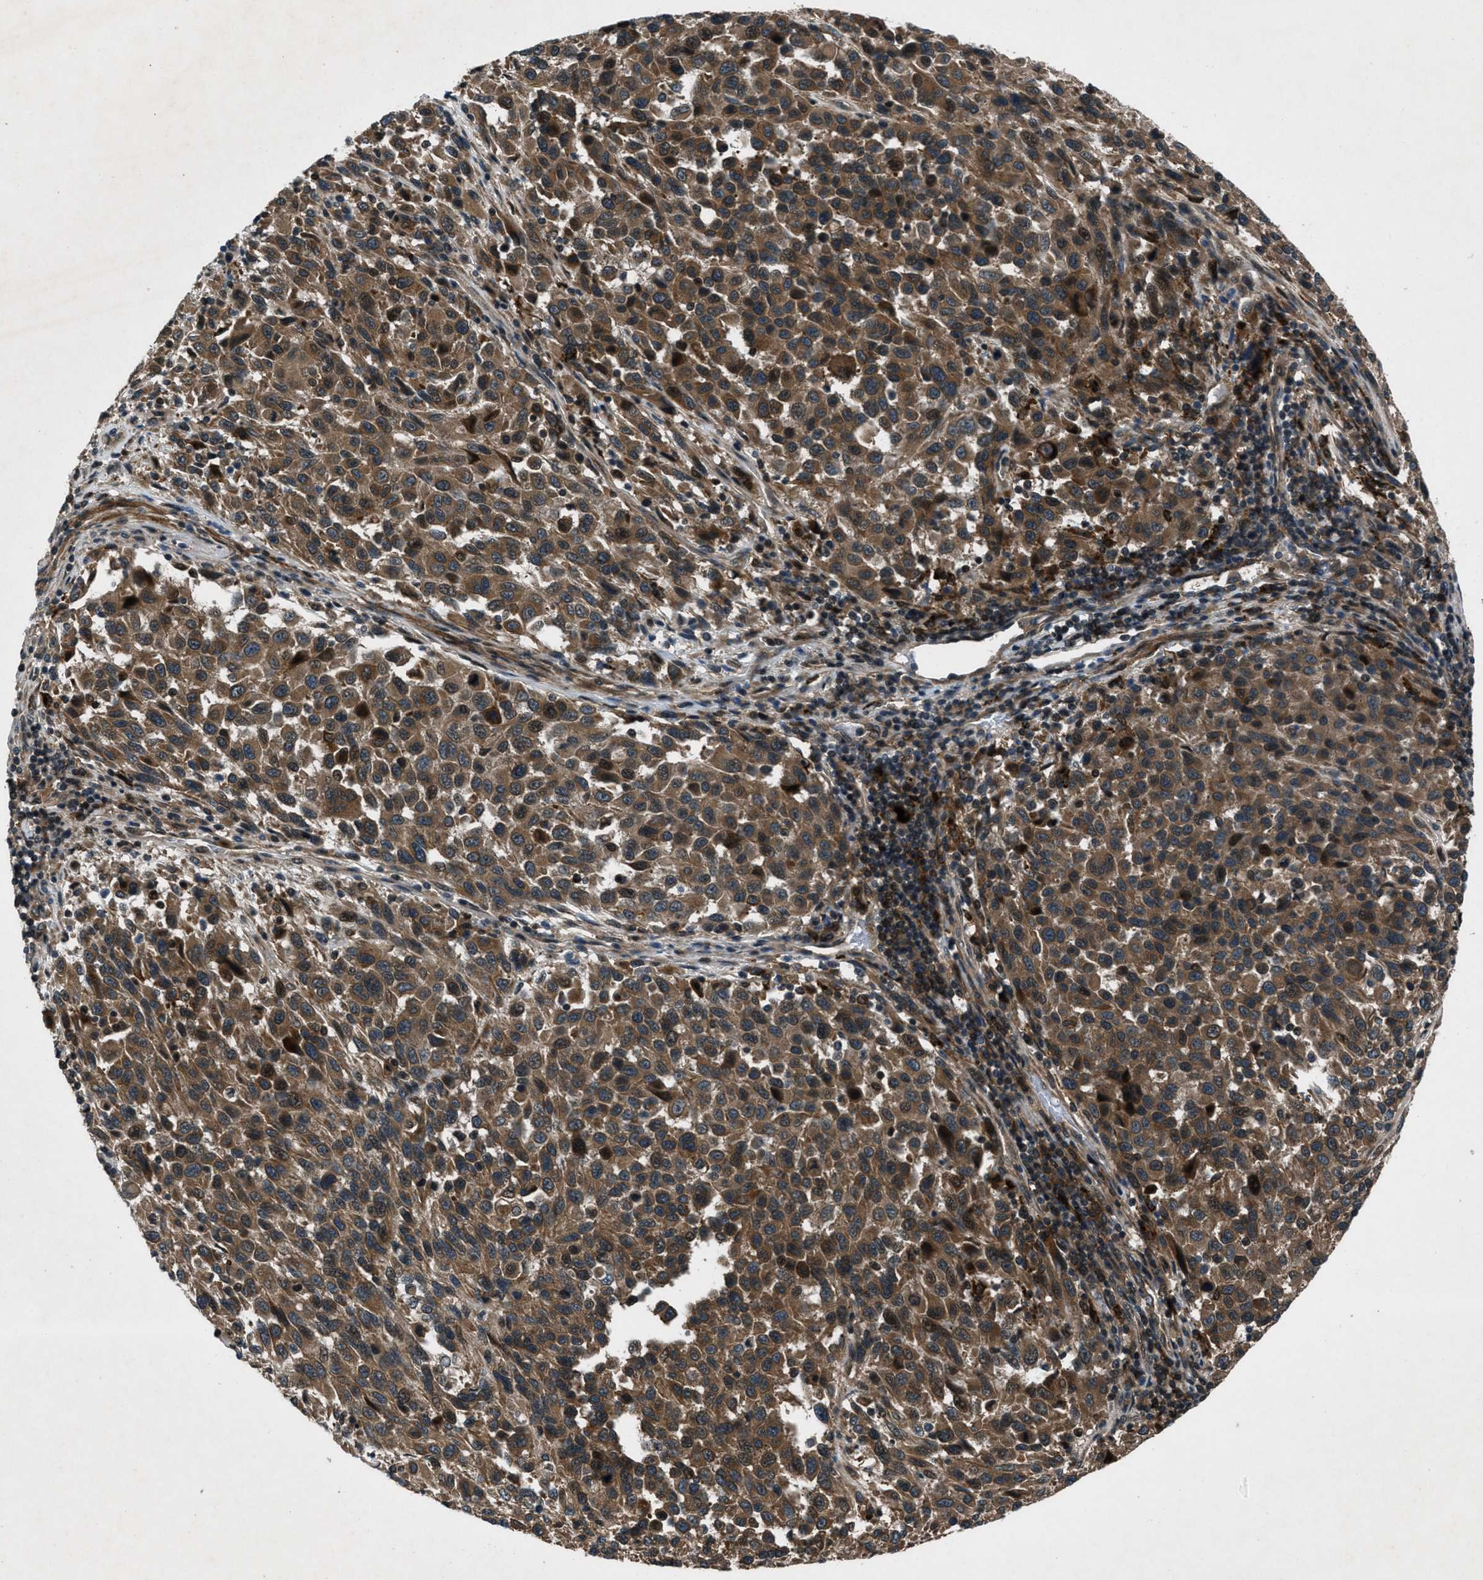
{"staining": {"intensity": "moderate", "quantity": ">75%", "location": "cytoplasmic/membranous"}, "tissue": "melanoma", "cell_type": "Tumor cells", "image_type": "cancer", "snomed": [{"axis": "morphology", "description": "Malignant melanoma, Metastatic site"}, {"axis": "topography", "description": "Lymph node"}], "caption": "Tumor cells display moderate cytoplasmic/membranous expression in approximately >75% of cells in malignant melanoma (metastatic site).", "gene": "EPSTI1", "patient": {"sex": "male", "age": 61}}